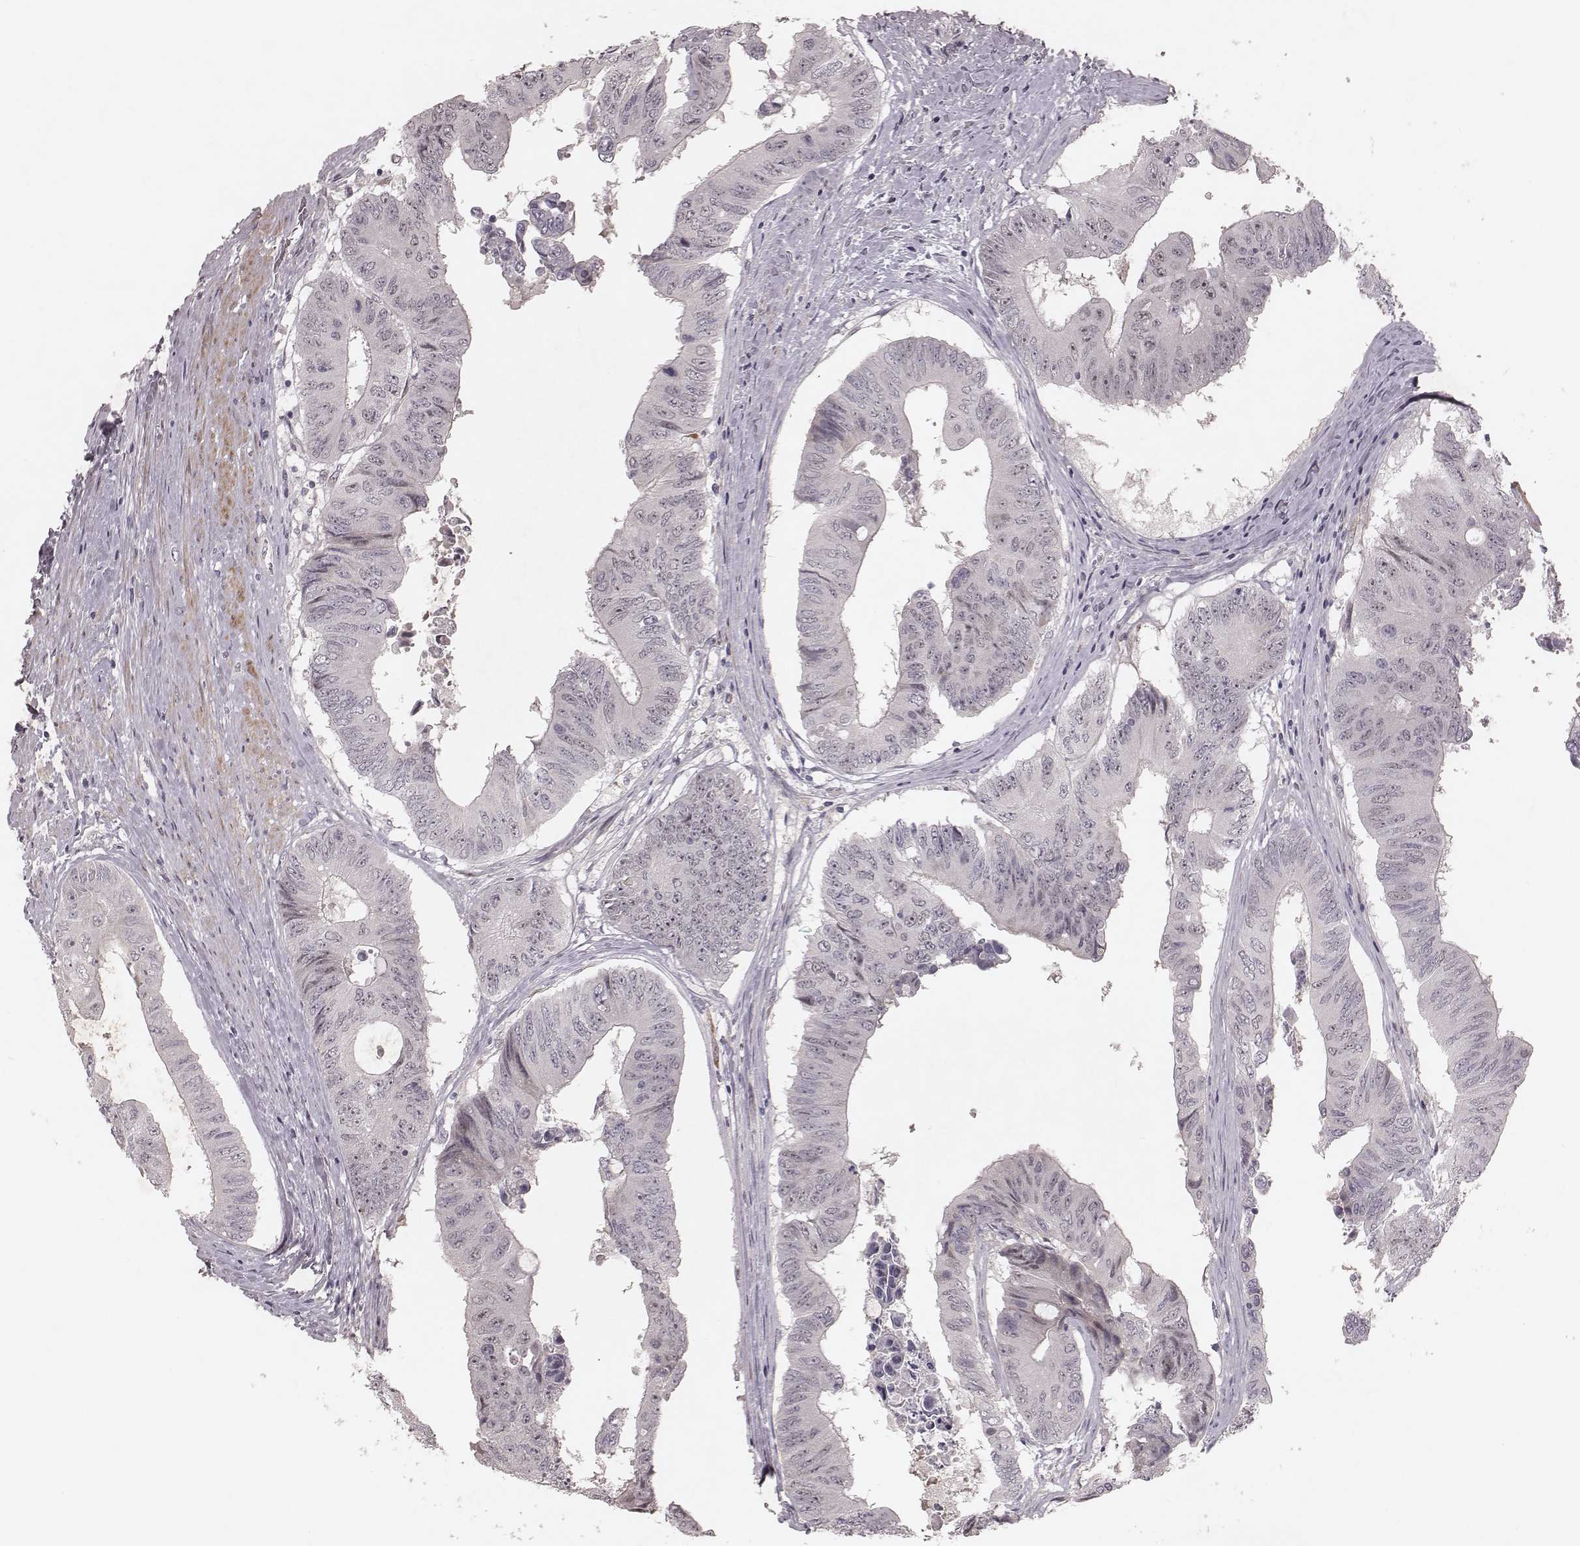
{"staining": {"intensity": "negative", "quantity": "none", "location": "none"}, "tissue": "colorectal cancer", "cell_type": "Tumor cells", "image_type": "cancer", "snomed": [{"axis": "morphology", "description": "Adenocarcinoma, NOS"}, {"axis": "topography", "description": "Rectum"}], "caption": "A photomicrograph of colorectal cancer (adenocarcinoma) stained for a protein displays no brown staining in tumor cells.", "gene": "FAM13B", "patient": {"sex": "male", "age": 59}}